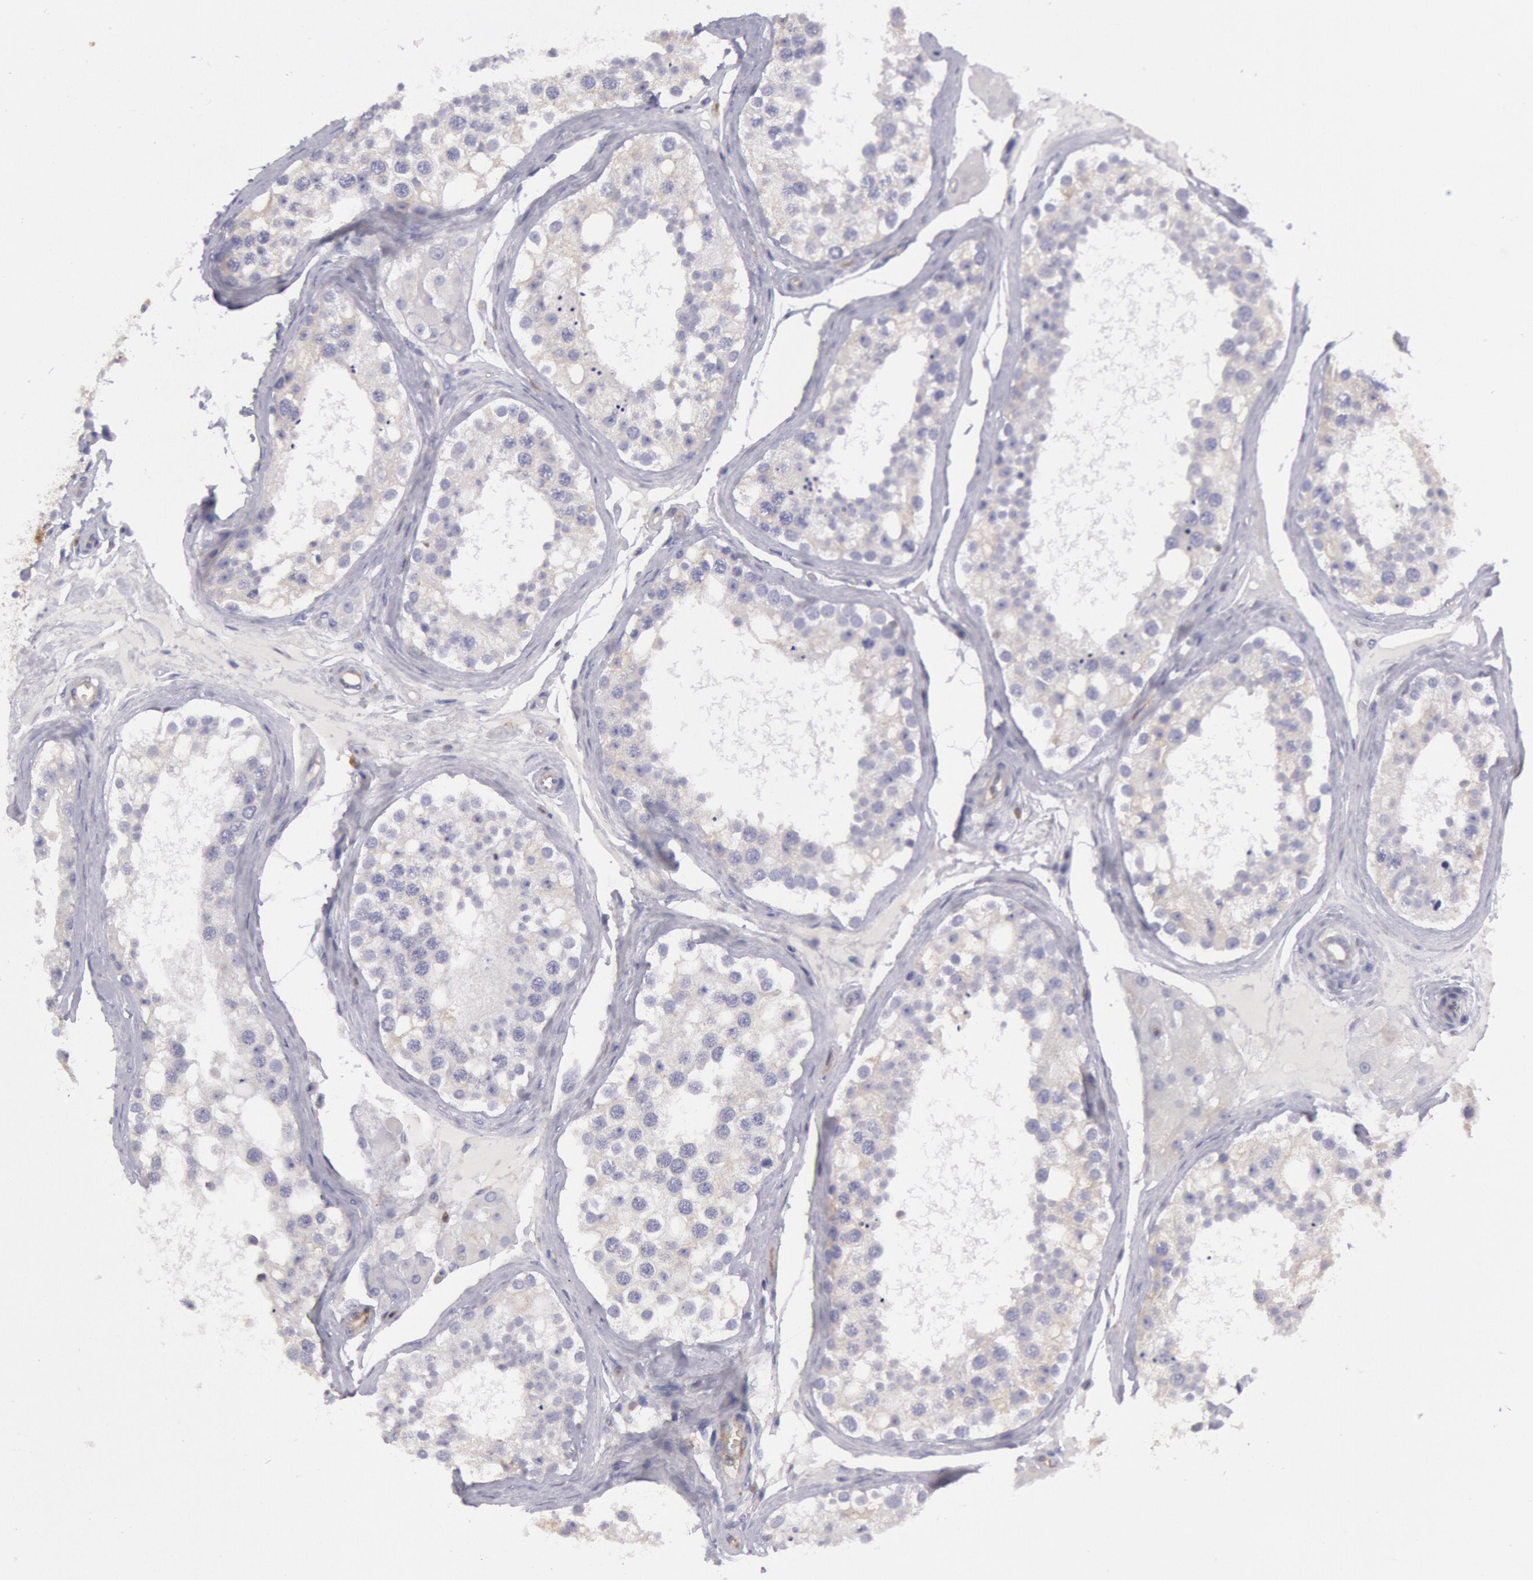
{"staining": {"intensity": "weak", "quantity": "<25%", "location": "cytoplasmic/membranous"}, "tissue": "testis", "cell_type": "Cells in seminiferous ducts", "image_type": "normal", "snomed": [{"axis": "morphology", "description": "Normal tissue, NOS"}, {"axis": "topography", "description": "Testis"}], "caption": "This is a micrograph of IHC staining of benign testis, which shows no staining in cells in seminiferous ducts.", "gene": "RAB27A", "patient": {"sex": "male", "age": 68}}